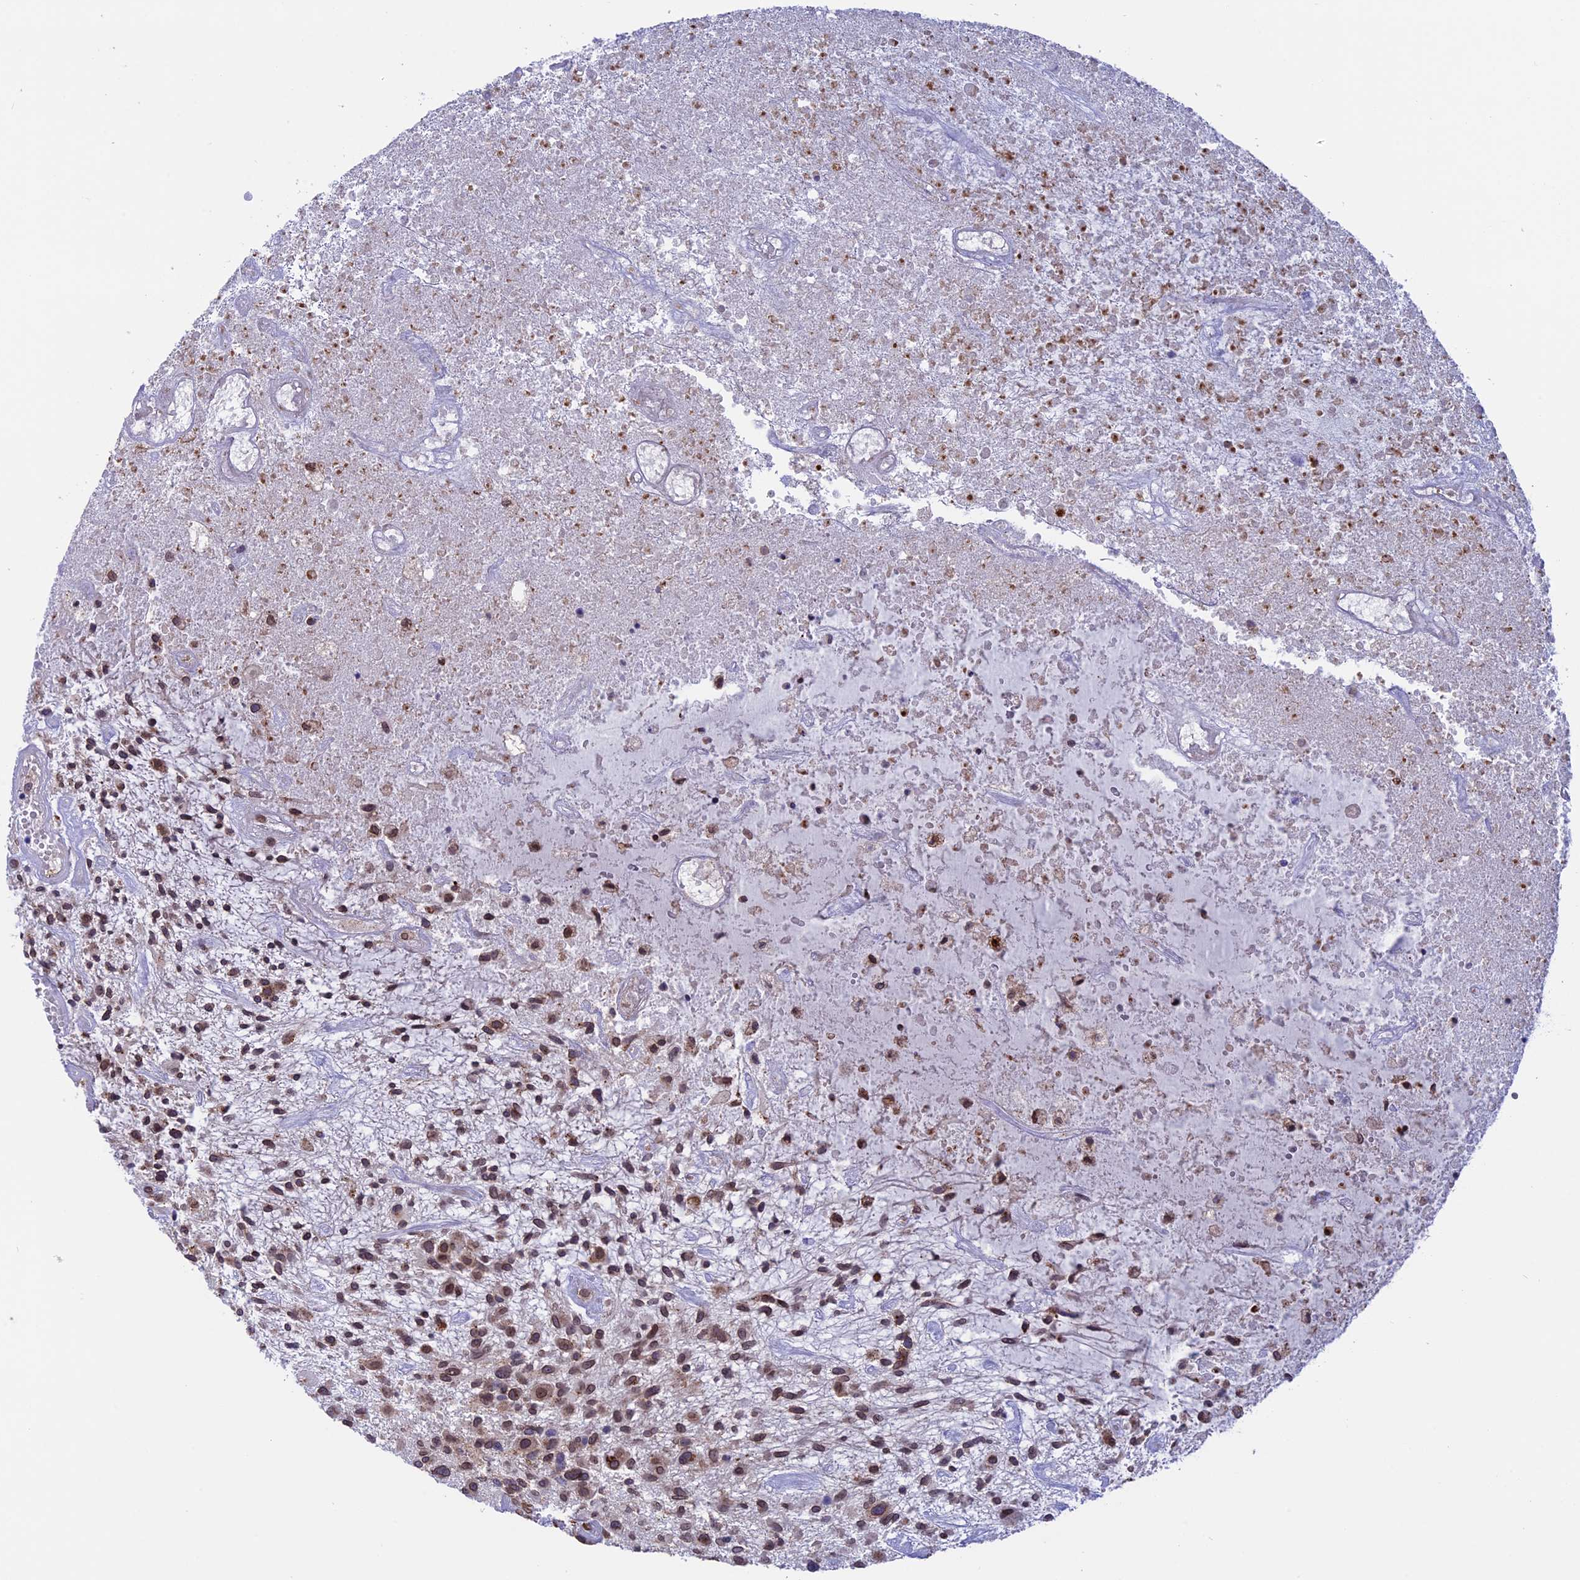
{"staining": {"intensity": "weak", "quantity": ">75%", "location": "cytoplasmic/membranous,nuclear"}, "tissue": "glioma", "cell_type": "Tumor cells", "image_type": "cancer", "snomed": [{"axis": "morphology", "description": "Glioma, malignant, High grade"}, {"axis": "topography", "description": "Brain"}], "caption": "Immunohistochemical staining of human high-grade glioma (malignant) shows weak cytoplasmic/membranous and nuclear protein staining in approximately >75% of tumor cells. (Brightfield microscopy of DAB IHC at high magnification).", "gene": "TMPRSS7", "patient": {"sex": "male", "age": 47}}